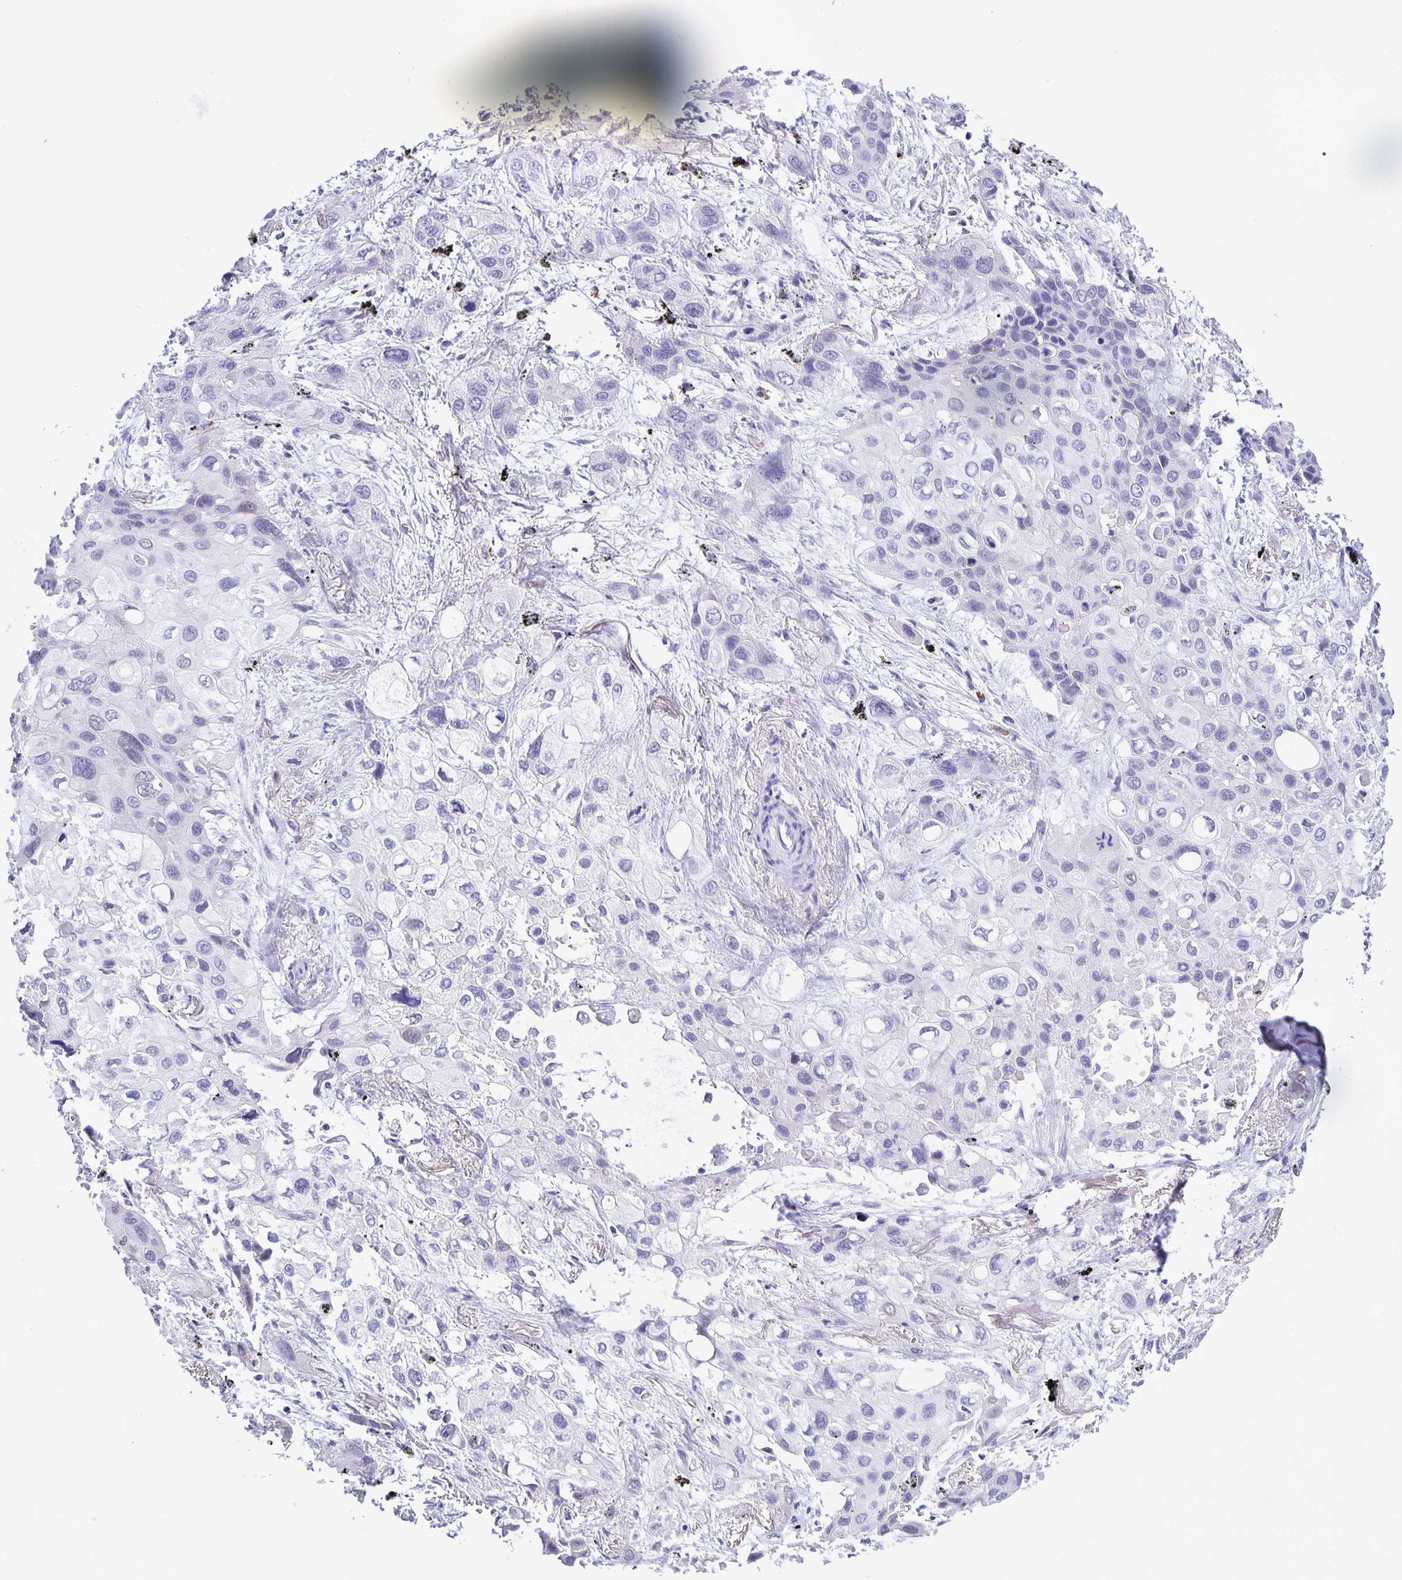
{"staining": {"intensity": "negative", "quantity": "none", "location": "none"}, "tissue": "lung cancer", "cell_type": "Tumor cells", "image_type": "cancer", "snomed": [{"axis": "morphology", "description": "Squamous cell carcinoma, NOS"}, {"axis": "morphology", "description": "Squamous cell carcinoma, metastatic, NOS"}, {"axis": "topography", "description": "Lung"}], "caption": "Lung cancer stained for a protein using immunohistochemistry exhibits no staining tumor cells.", "gene": "ERMN", "patient": {"sex": "male", "age": 59}}